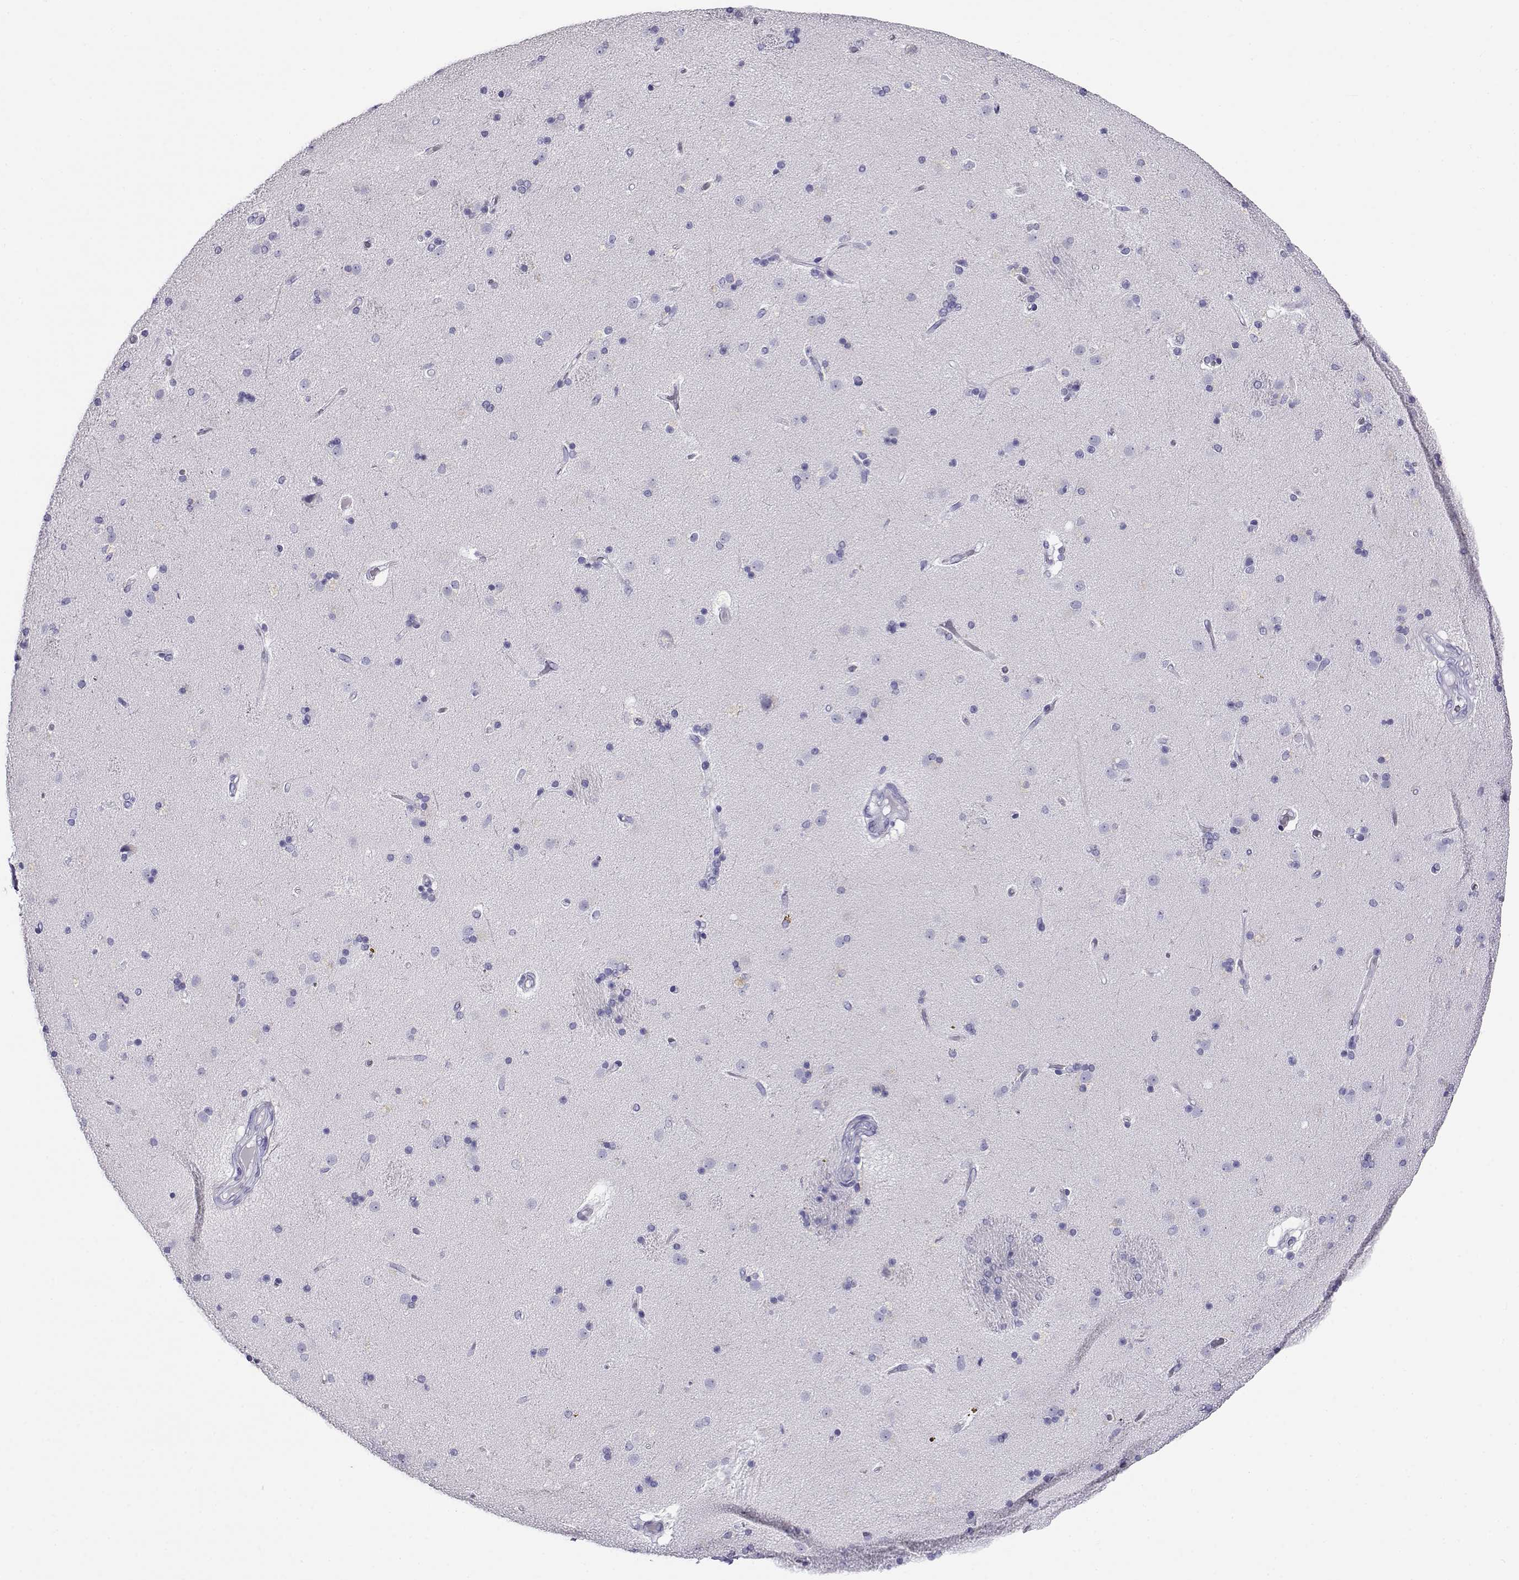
{"staining": {"intensity": "negative", "quantity": "none", "location": "none"}, "tissue": "caudate", "cell_type": "Glial cells", "image_type": "normal", "snomed": [{"axis": "morphology", "description": "Normal tissue, NOS"}, {"axis": "topography", "description": "Lateral ventricle wall"}], "caption": "Glial cells are negative for brown protein staining in normal caudate.", "gene": "RHOXF2B", "patient": {"sex": "male", "age": 54}}